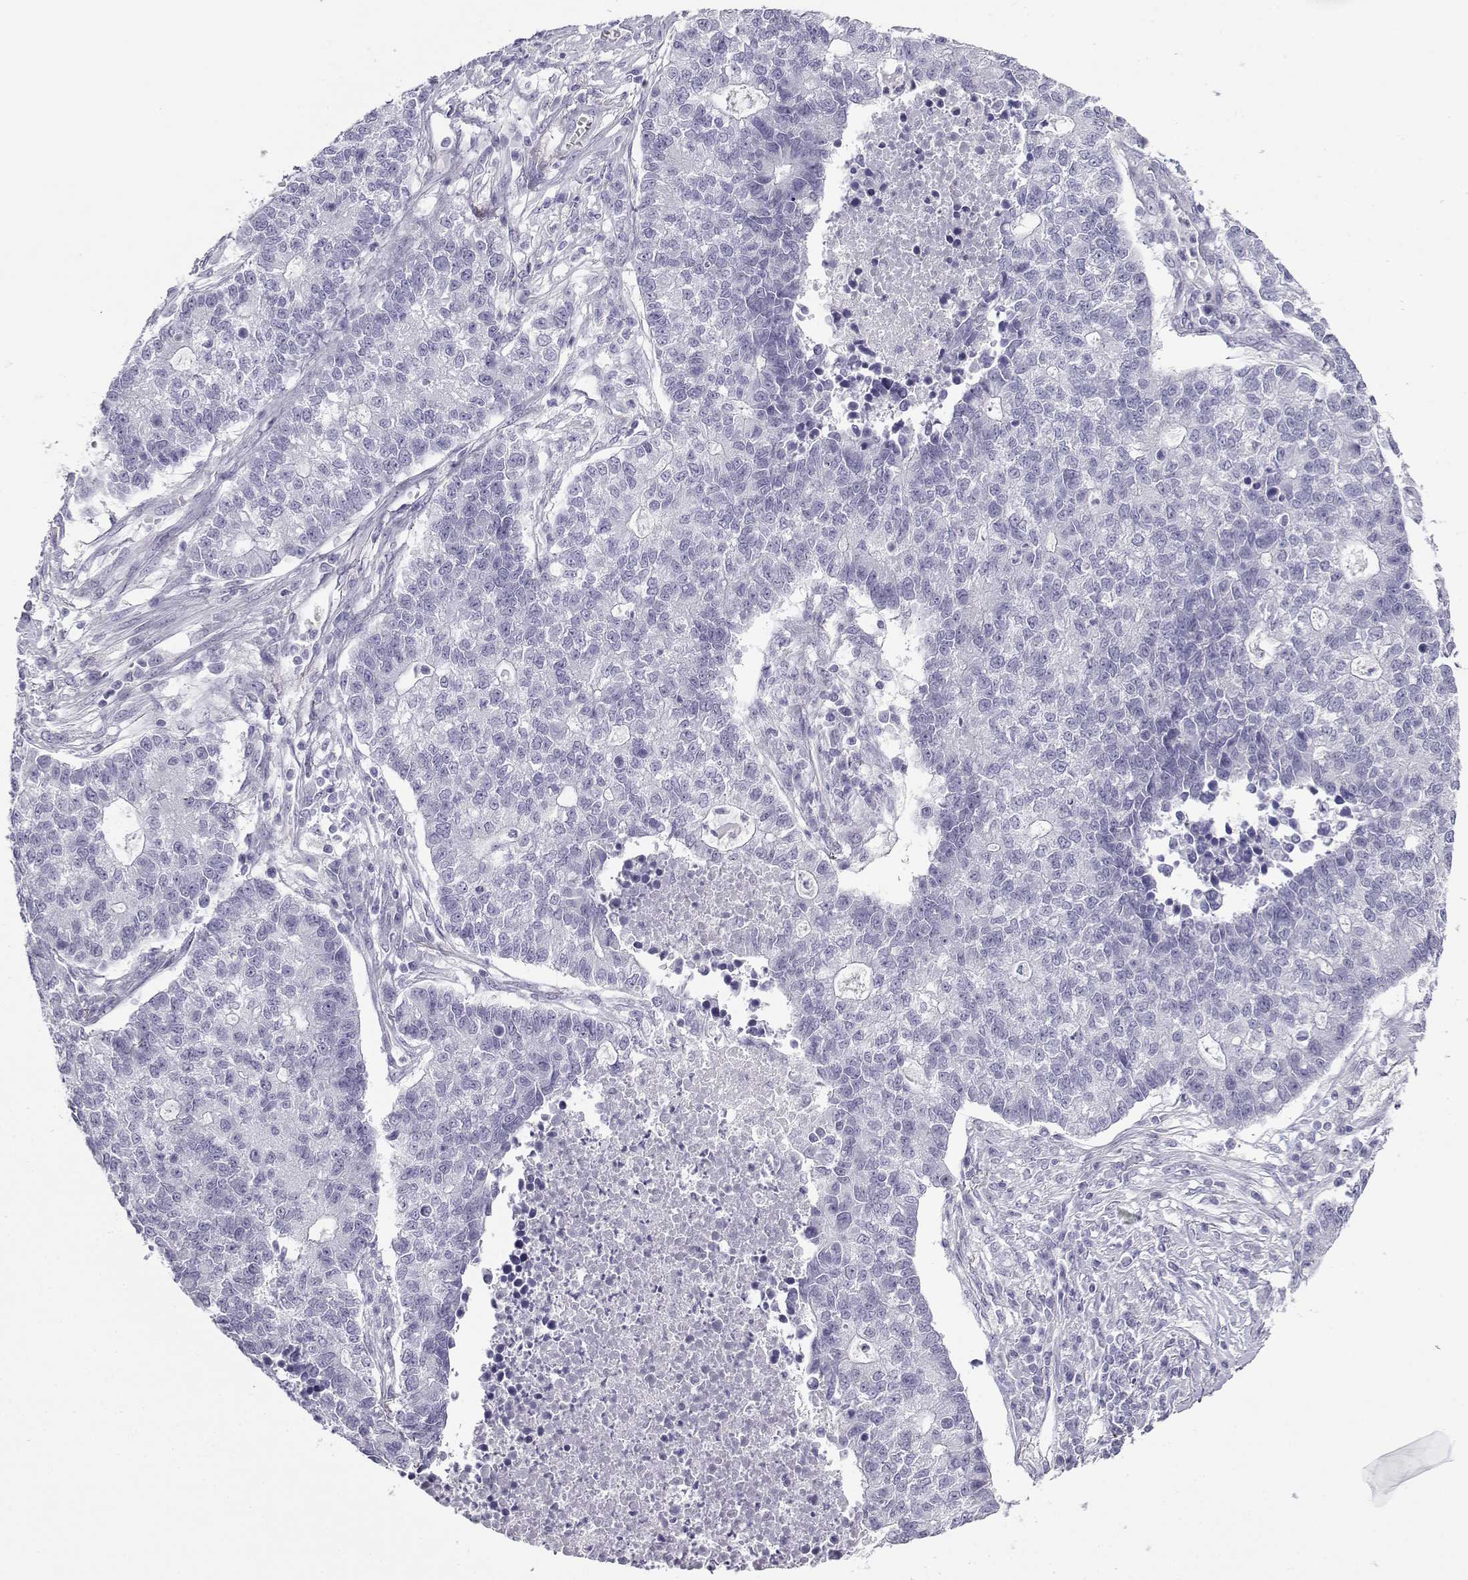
{"staining": {"intensity": "negative", "quantity": "none", "location": "none"}, "tissue": "lung cancer", "cell_type": "Tumor cells", "image_type": "cancer", "snomed": [{"axis": "morphology", "description": "Adenocarcinoma, NOS"}, {"axis": "topography", "description": "Lung"}], "caption": "There is no significant staining in tumor cells of lung adenocarcinoma.", "gene": "CABS1", "patient": {"sex": "male", "age": 57}}